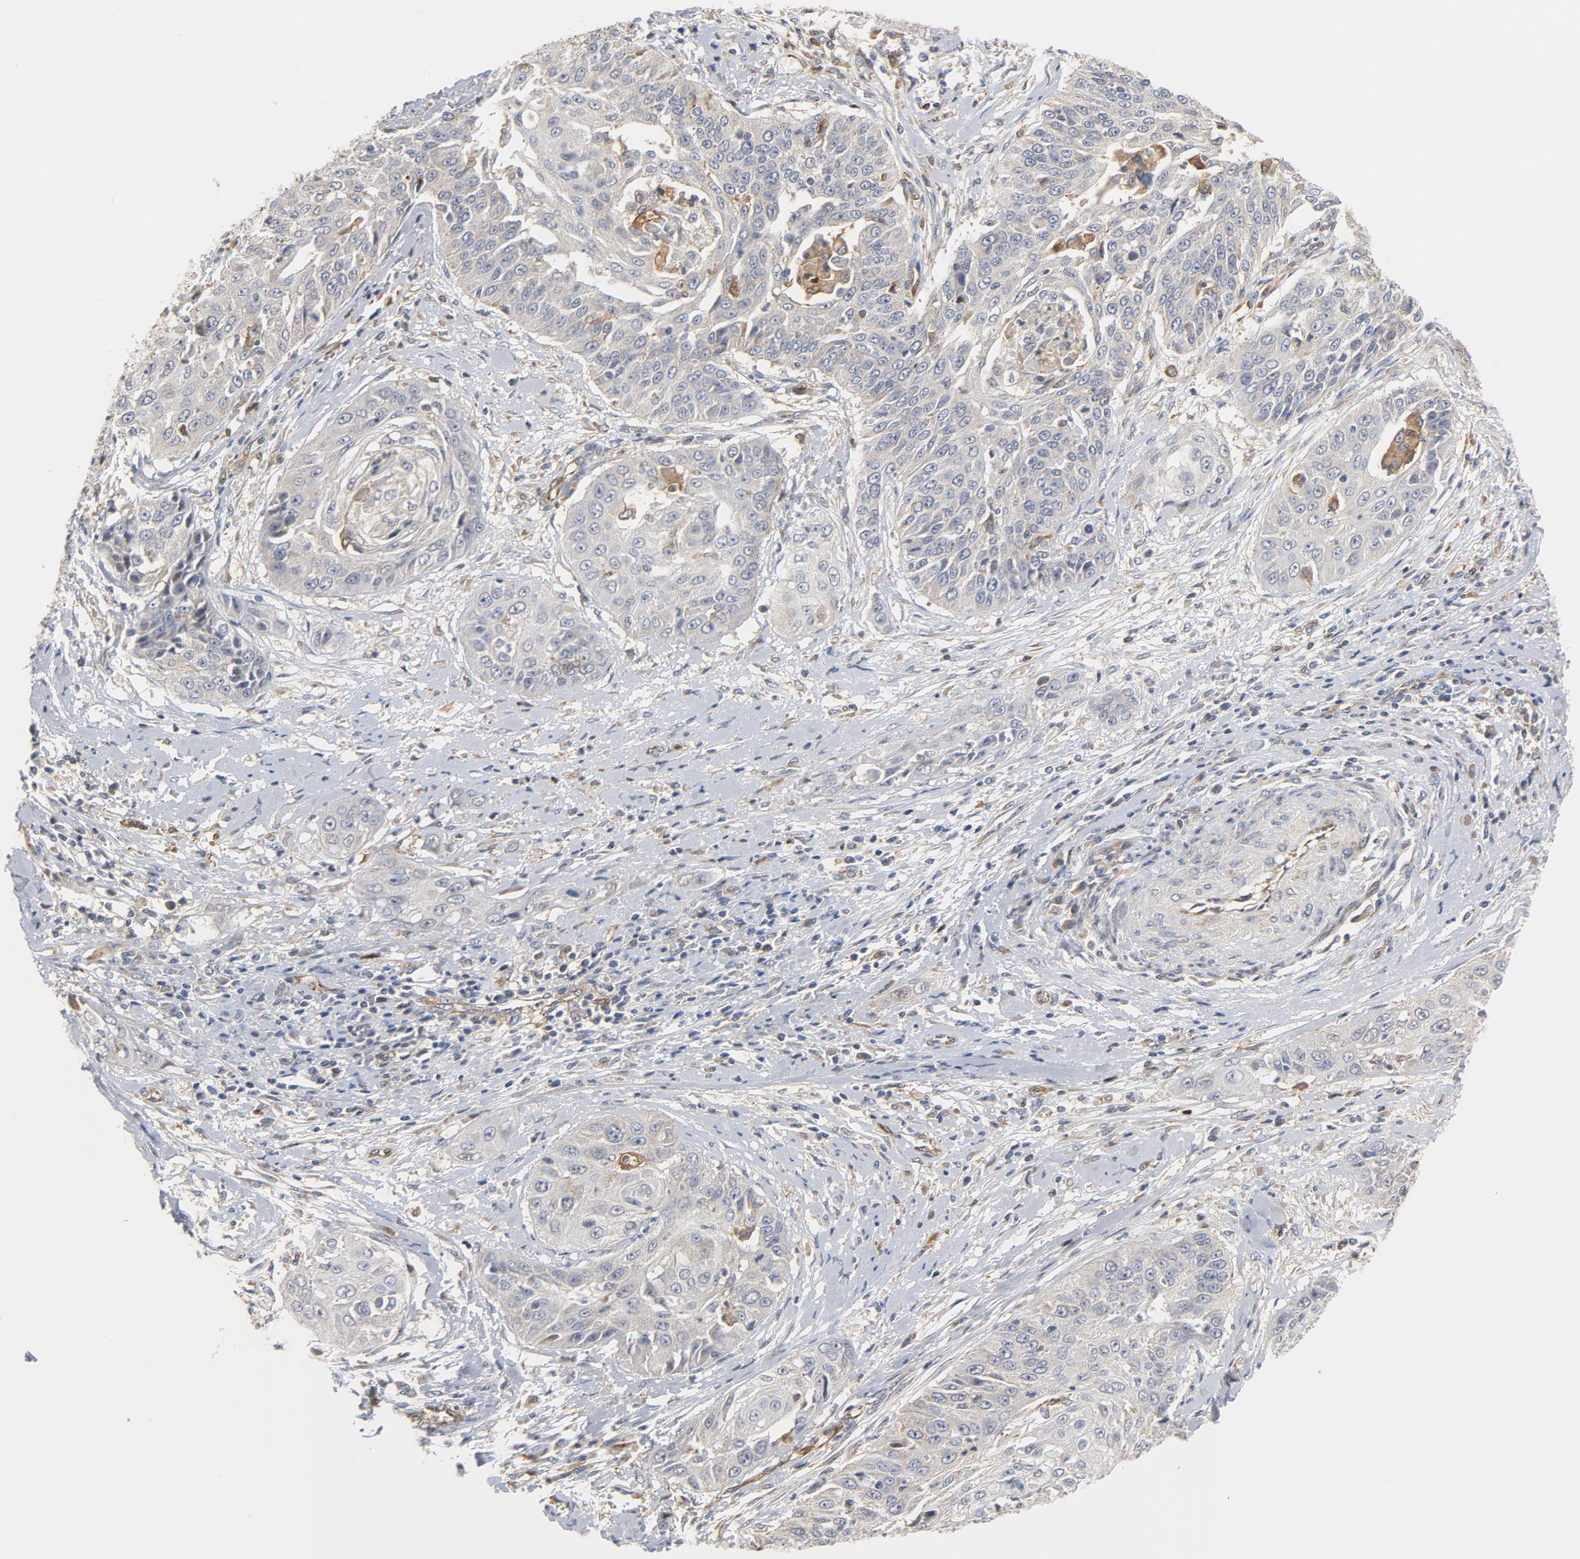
{"staining": {"intensity": "weak", "quantity": ">75%", "location": "cytoplasmic/membranous"}, "tissue": "cervical cancer", "cell_type": "Tumor cells", "image_type": "cancer", "snomed": [{"axis": "morphology", "description": "Squamous cell carcinoma, NOS"}, {"axis": "topography", "description": "Cervix"}], "caption": "A photomicrograph showing weak cytoplasmic/membranous positivity in approximately >75% of tumor cells in cervical cancer (squamous cell carcinoma), as visualized by brown immunohistochemical staining.", "gene": "RAPGEF4", "patient": {"sex": "female", "age": 64}}